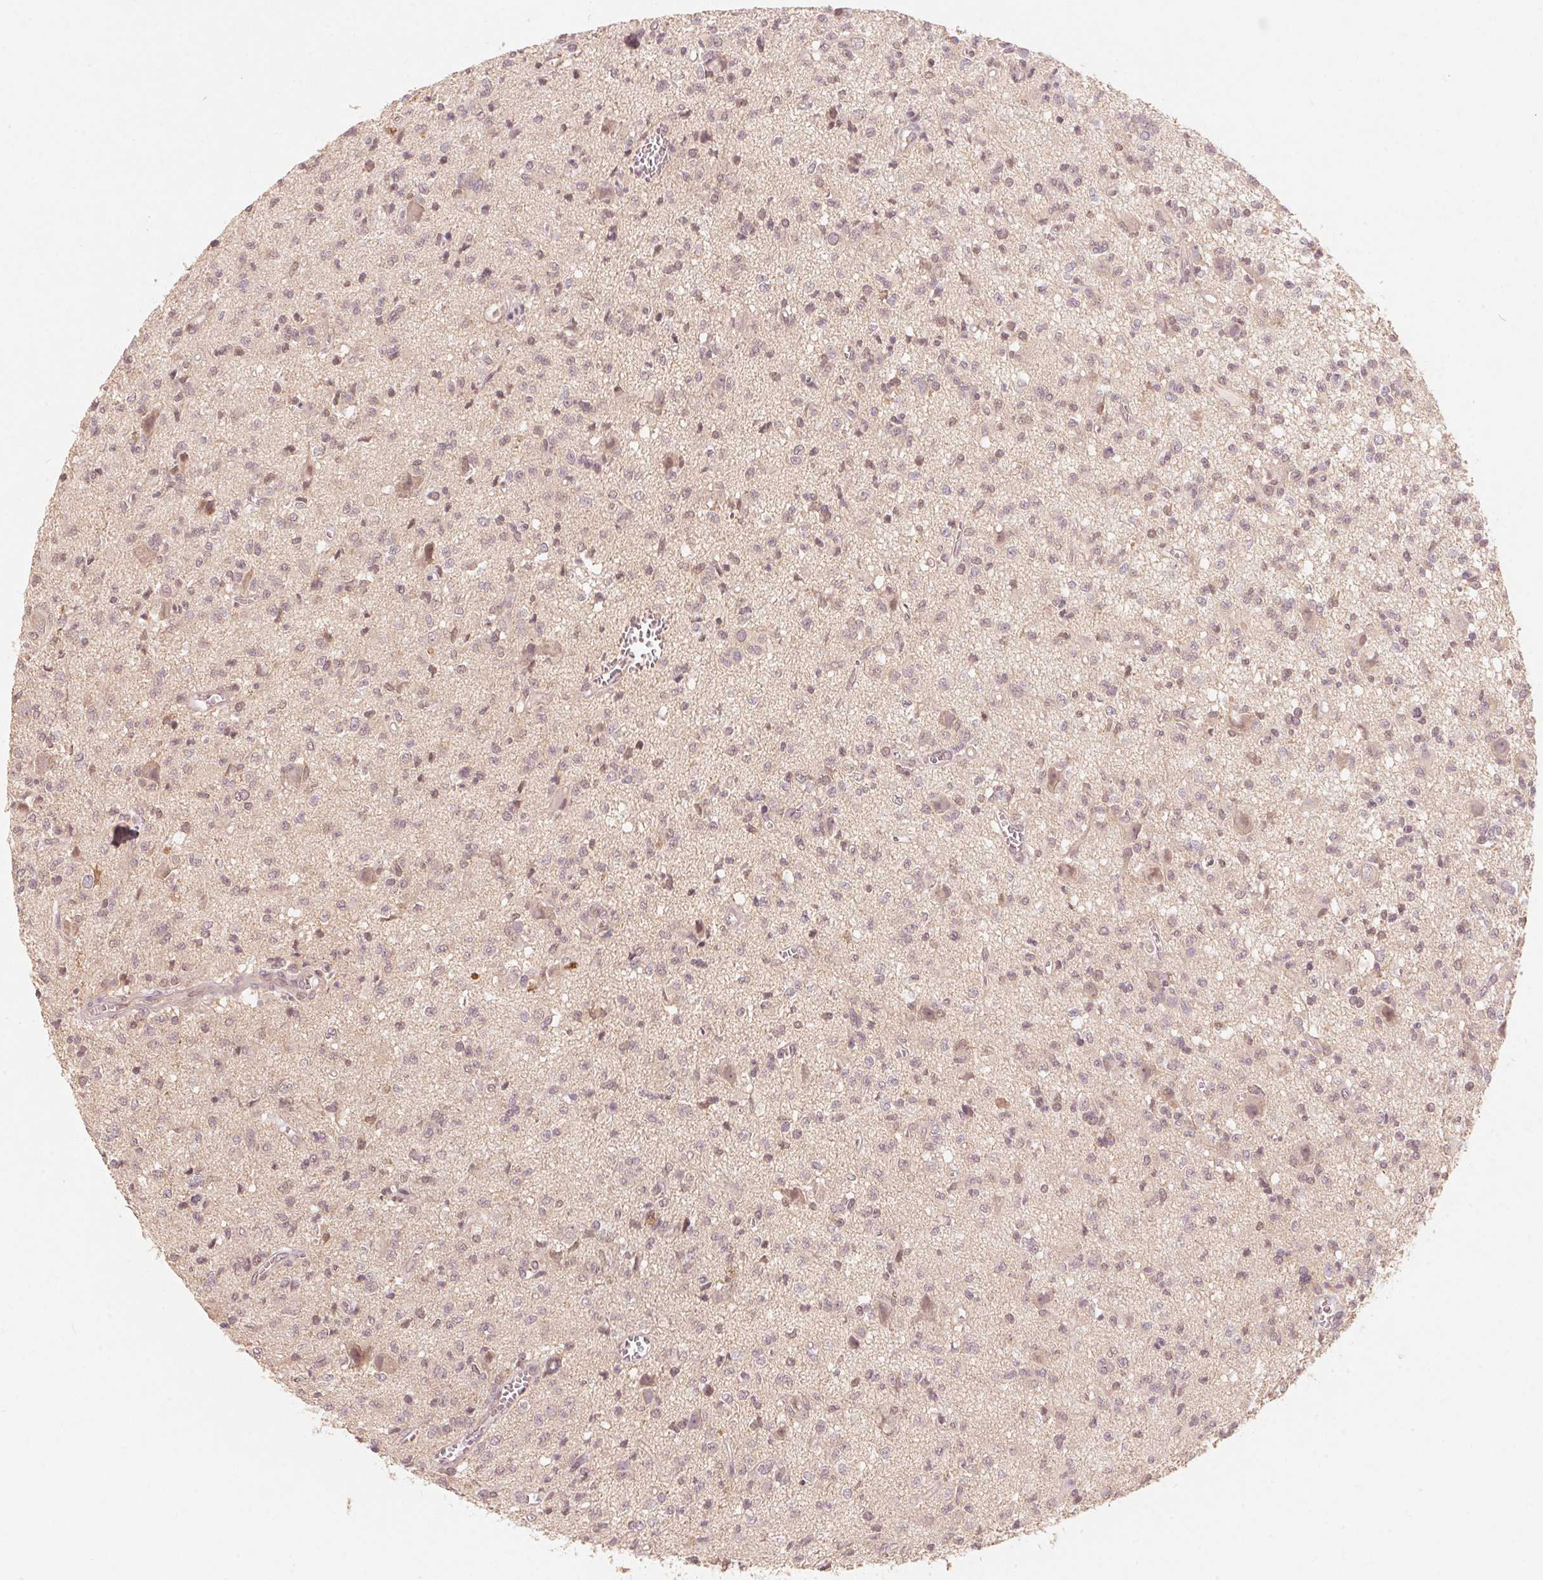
{"staining": {"intensity": "weak", "quantity": "<25%", "location": "cytoplasmic/membranous"}, "tissue": "glioma", "cell_type": "Tumor cells", "image_type": "cancer", "snomed": [{"axis": "morphology", "description": "Glioma, malignant, Low grade"}, {"axis": "topography", "description": "Brain"}], "caption": "The immunohistochemistry (IHC) micrograph has no significant positivity in tumor cells of glioma tissue. (DAB (3,3'-diaminobenzidine) immunohistochemistry, high magnification).", "gene": "C2orf73", "patient": {"sex": "male", "age": 64}}